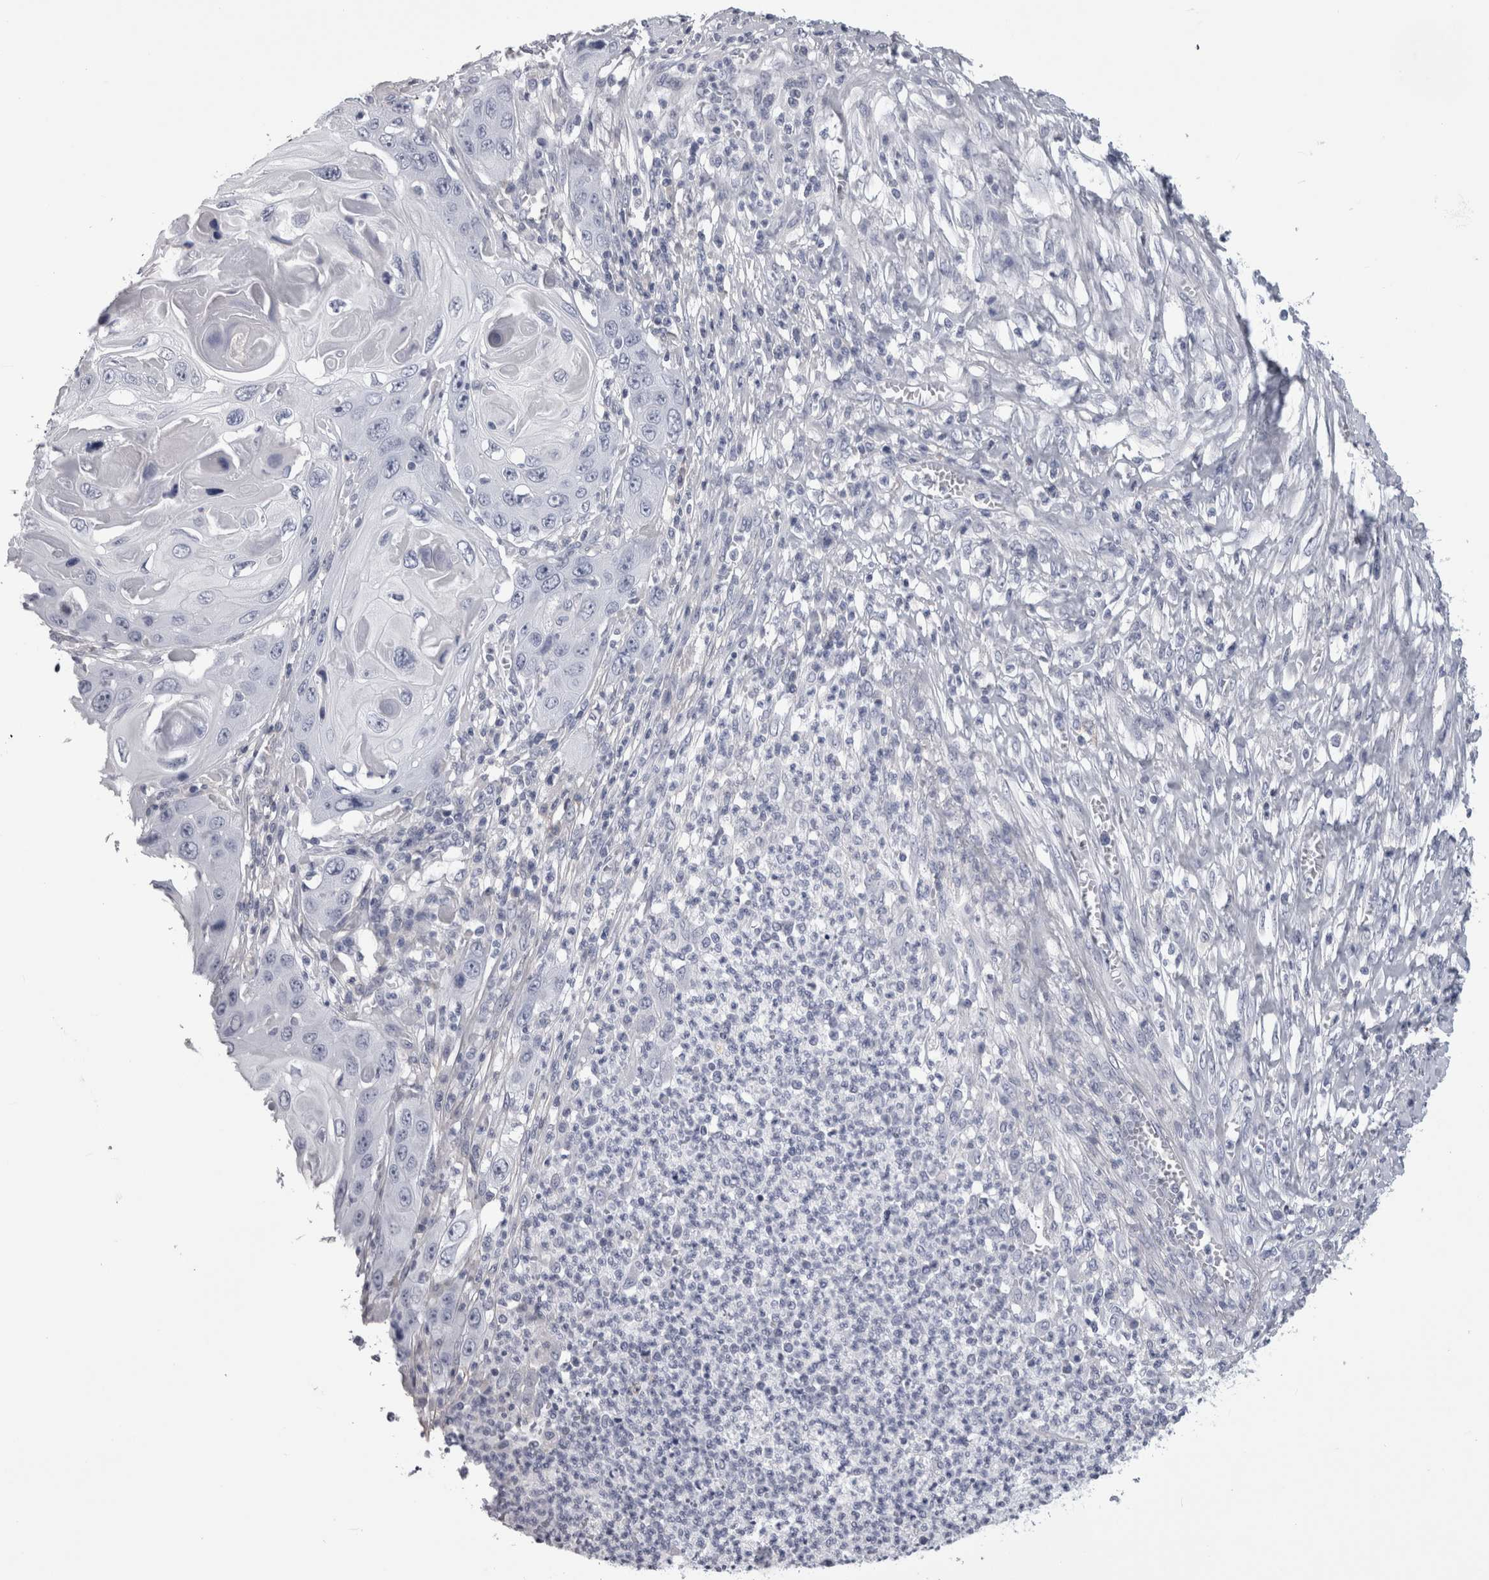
{"staining": {"intensity": "negative", "quantity": "none", "location": "none"}, "tissue": "skin cancer", "cell_type": "Tumor cells", "image_type": "cancer", "snomed": [{"axis": "morphology", "description": "Squamous cell carcinoma, NOS"}, {"axis": "topography", "description": "Skin"}], "caption": "IHC of human skin cancer (squamous cell carcinoma) demonstrates no staining in tumor cells.", "gene": "AFMID", "patient": {"sex": "male", "age": 55}}